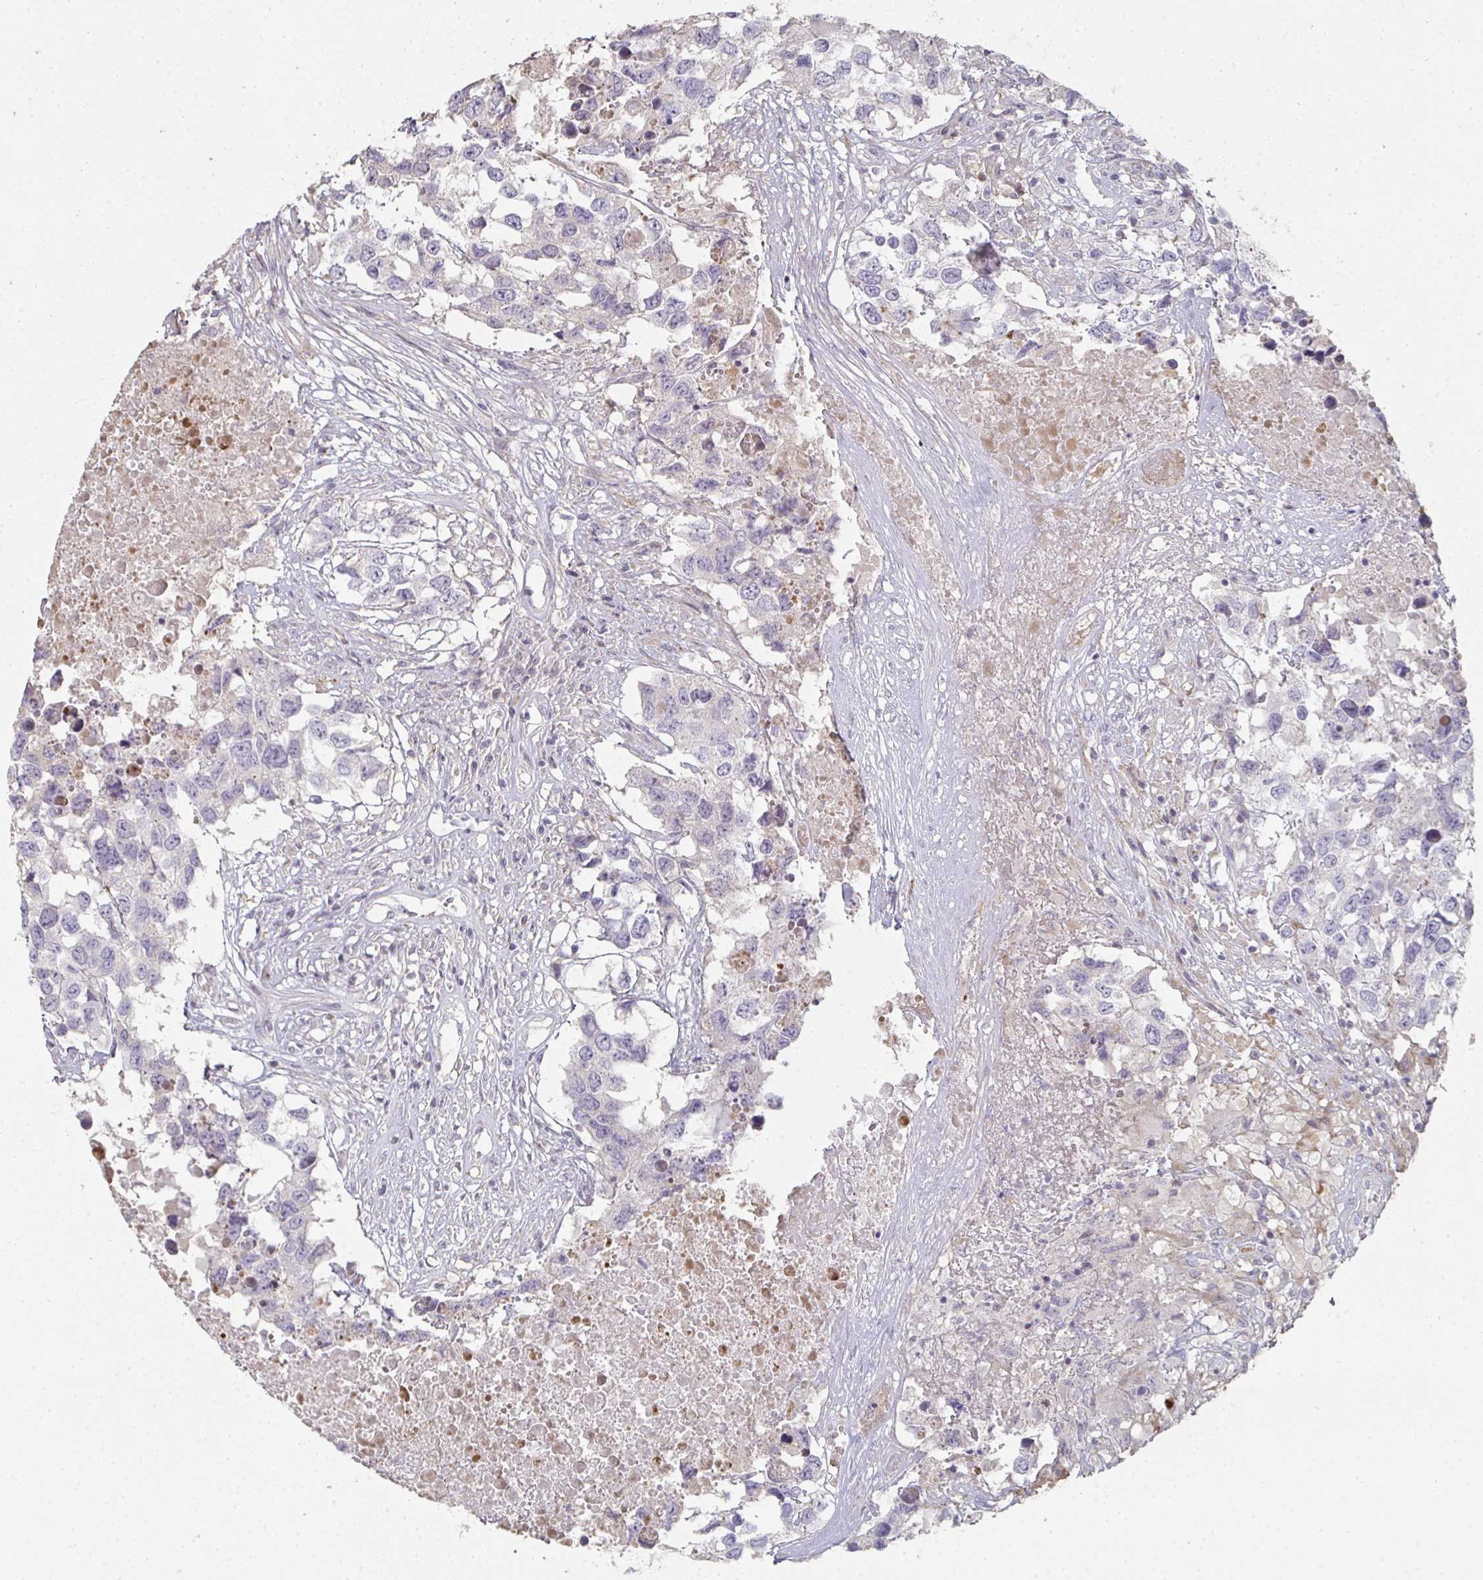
{"staining": {"intensity": "negative", "quantity": "none", "location": "none"}, "tissue": "testis cancer", "cell_type": "Tumor cells", "image_type": "cancer", "snomed": [{"axis": "morphology", "description": "Carcinoma, Embryonal, NOS"}, {"axis": "topography", "description": "Testis"}], "caption": "Embryonal carcinoma (testis) was stained to show a protein in brown. There is no significant positivity in tumor cells.", "gene": "A1CF", "patient": {"sex": "male", "age": 83}}